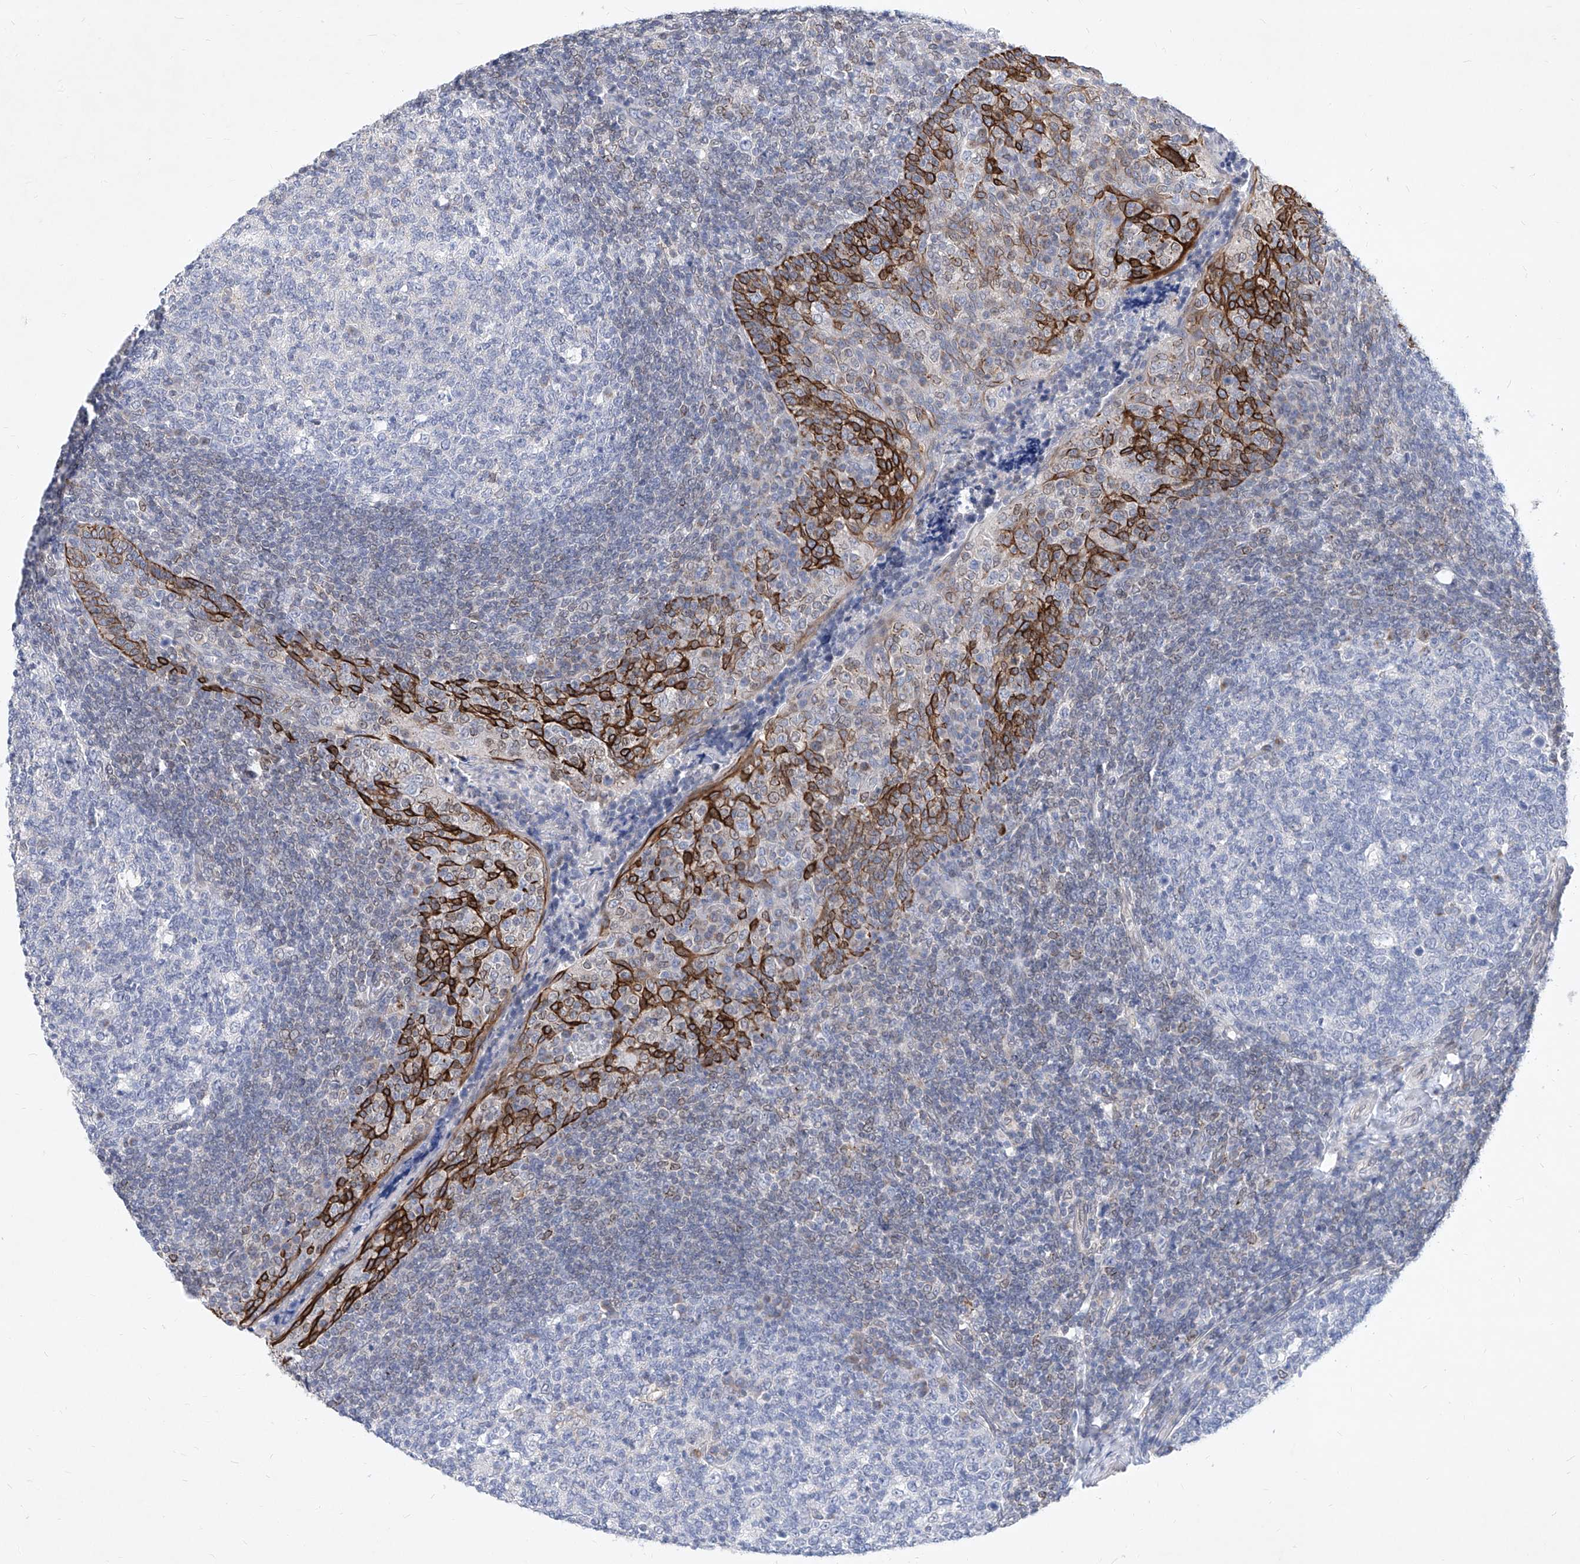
{"staining": {"intensity": "moderate", "quantity": "<25%", "location": "cytoplasmic/membranous"}, "tissue": "tonsil", "cell_type": "Germinal center cells", "image_type": "normal", "snomed": [{"axis": "morphology", "description": "Normal tissue, NOS"}, {"axis": "topography", "description": "Tonsil"}], "caption": "Immunohistochemical staining of normal human tonsil displays <25% levels of moderate cytoplasmic/membranous protein positivity in approximately <25% of germinal center cells.", "gene": "MX2", "patient": {"sex": "female", "age": 19}}